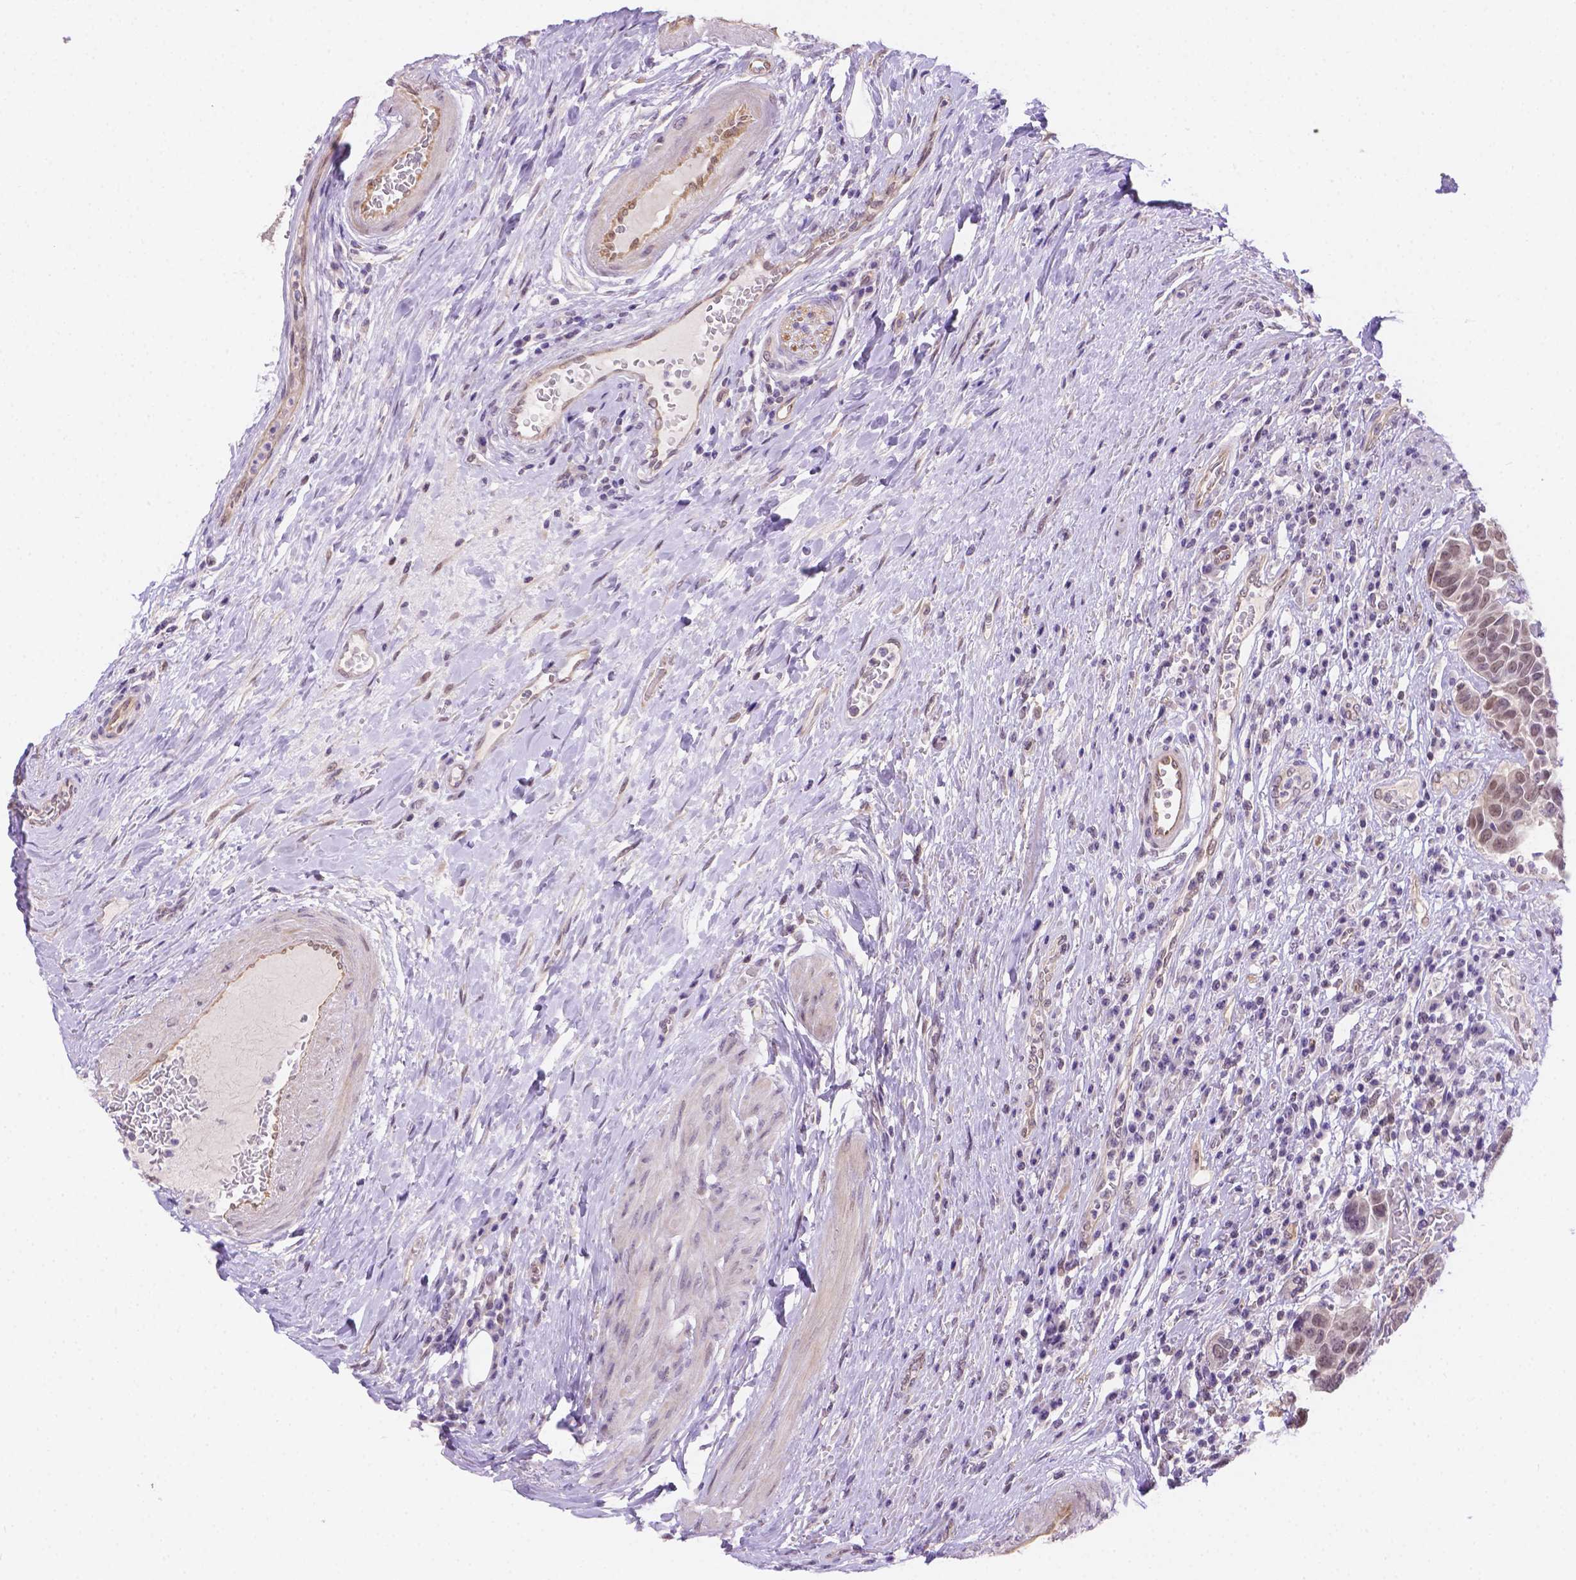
{"staining": {"intensity": "moderate", "quantity": "<25%", "location": "nuclear"}, "tissue": "urothelial cancer", "cell_type": "Tumor cells", "image_type": "cancer", "snomed": [{"axis": "morphology", "description": "Urothelial carcinoma, High grade"}, {"axis": "topography", "description": "Urinary bladder"}], "caption": "High-power microscopy captured an IHC micrograph of urothelial cancer, revealing moderate nuclear expression in about <25% of tumor cells. Using DAB (brown) and hematoxylin (blue) stains, captured at high magnification using brightfield microscopy.", "gene": "NXPE2", "patient": {"sex": "female", "age": 70}}